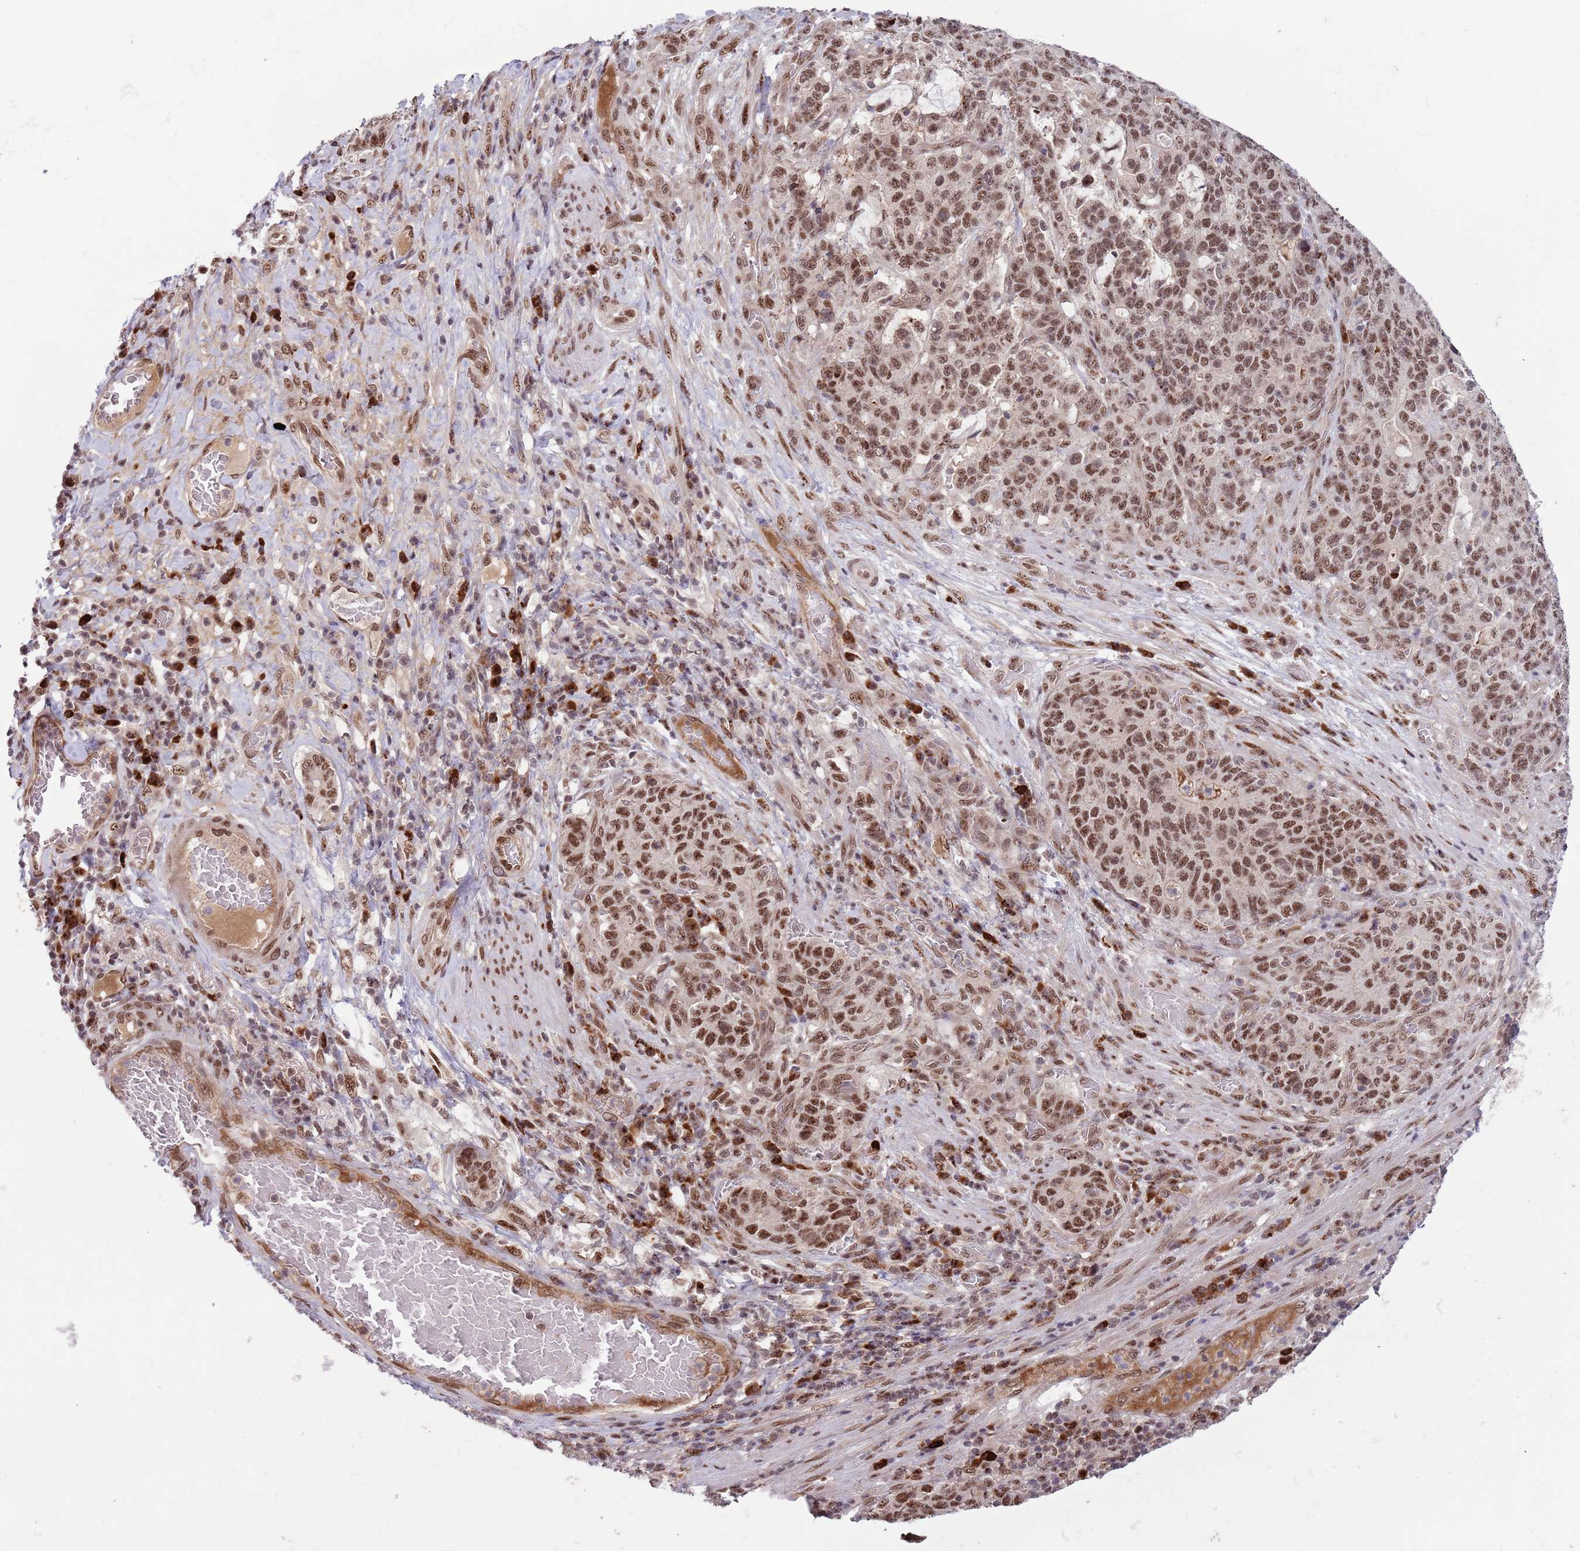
{"staining": {"intensity": "moderate", "quantity": ">75%", "location": "nuclear"}, "tissue": "stomach cancer", "cell_type": "Tumor cells", "image_type": "cancer", "snomed": [{"axis": "morphology", "description": "Normal tissue, NOS"}, {"axis": "morphology", "description": "Adenocarcinoma, NOS"}, {"axis": "topography", "description": "Stomach"}], "caption": "Immunohistochemistry photomicrograph of neoplastic tissue: human stomach cancer stained using IHC shows medium levels of moderate protein expression localized specifically in the nuclear of tumor cells, appearing as a nuclear brown color.", "gene": "SIPA1L3", "patient": {"sex": "female", "age": 64}}